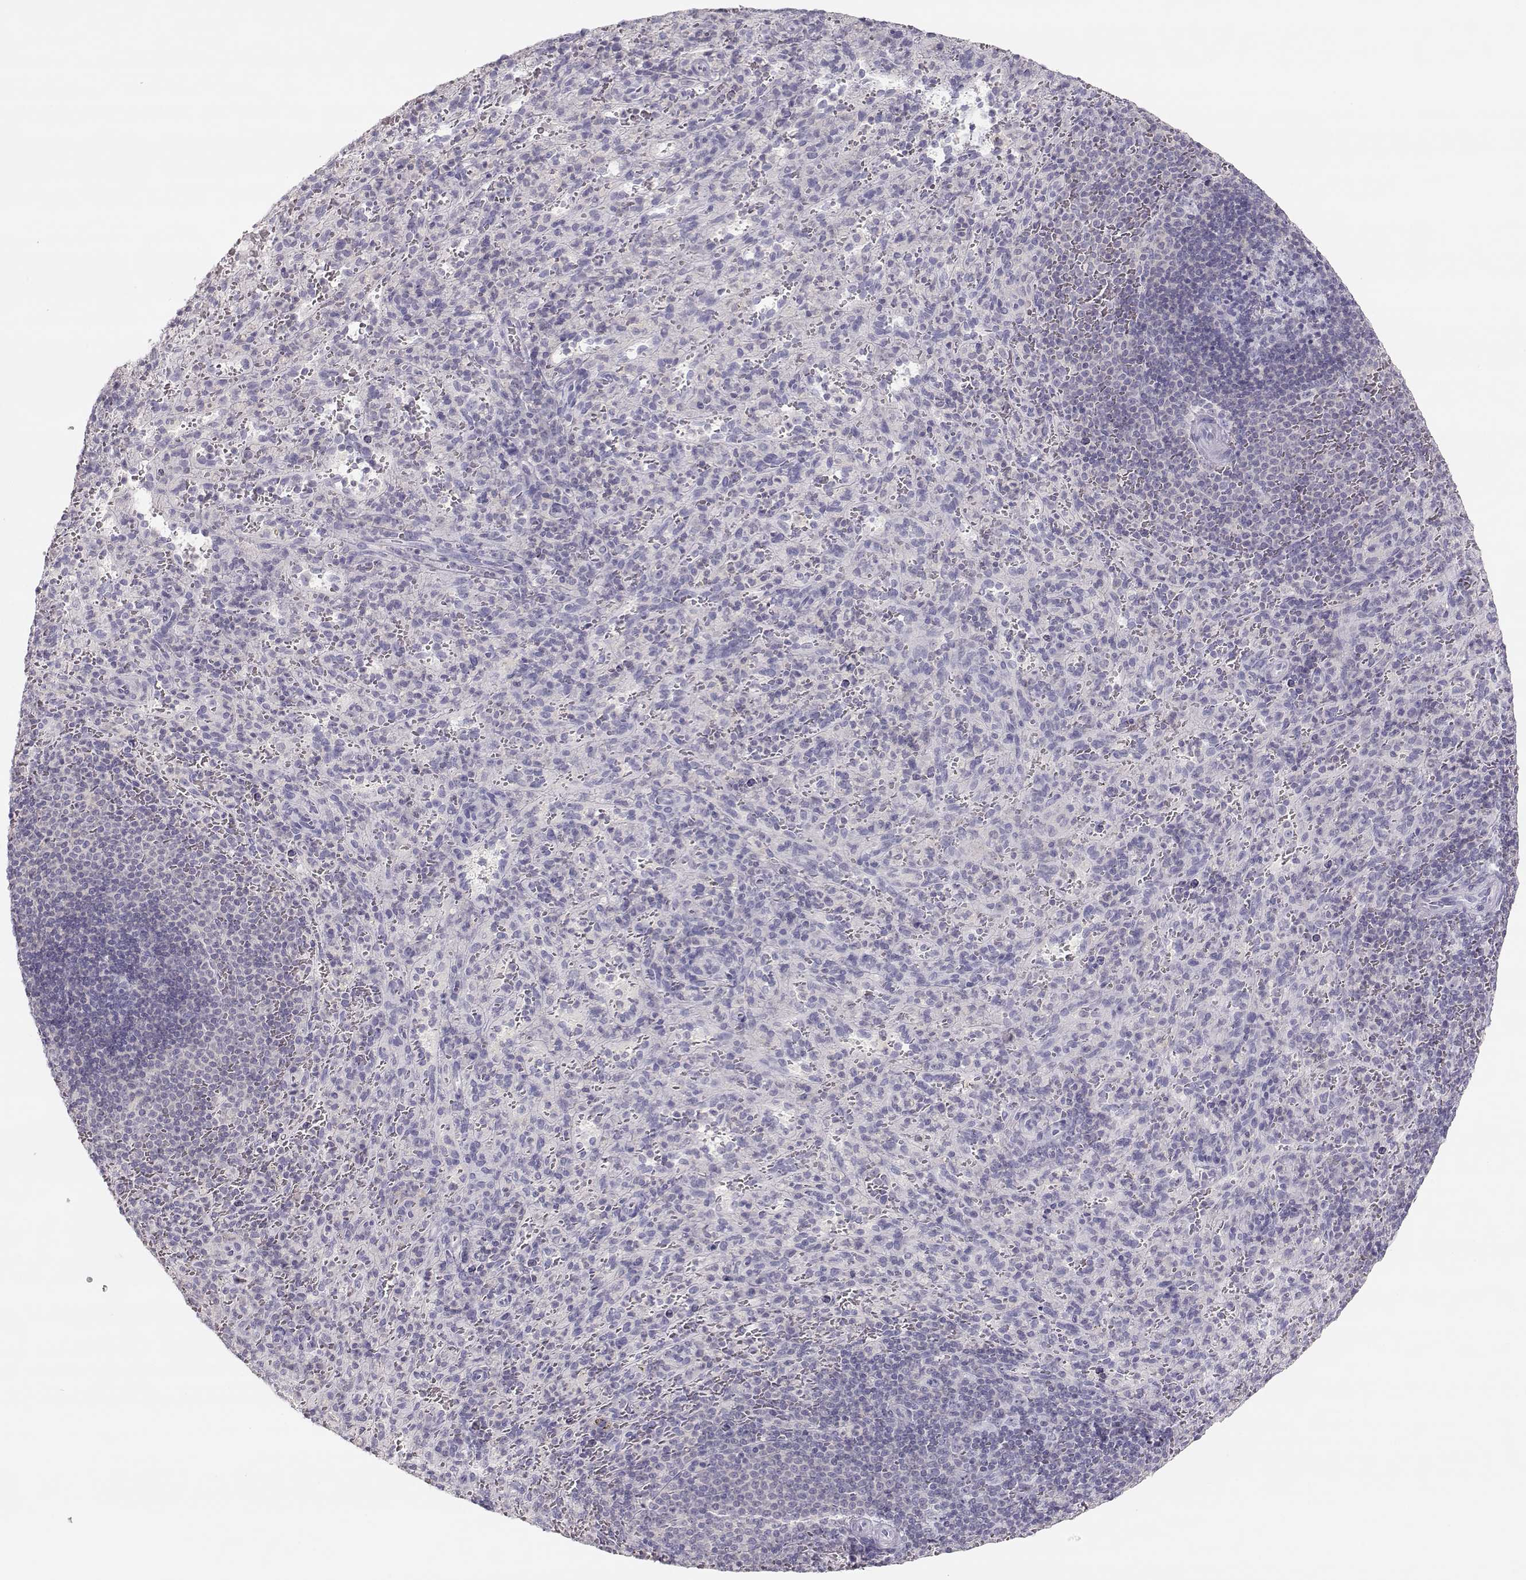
{"staining": {"intensity": "negative", "quantity": "none", "location": "none"}, "tissue": "spleen", "cell_type": "Cells in red pulp", "image_type": "normal", "snomed": [{"axis": "morphology", "description": "Normal tissue, NOS"}, {"axis": "topography", "description": "Spleen"}], "caption": "This is an immunohistochemistry (IHC) histopathology image of benign spleen. There is no staining in cells in red pulp.", "gene": "LEPR", "patient": {"sex": "male", "age": 57}}